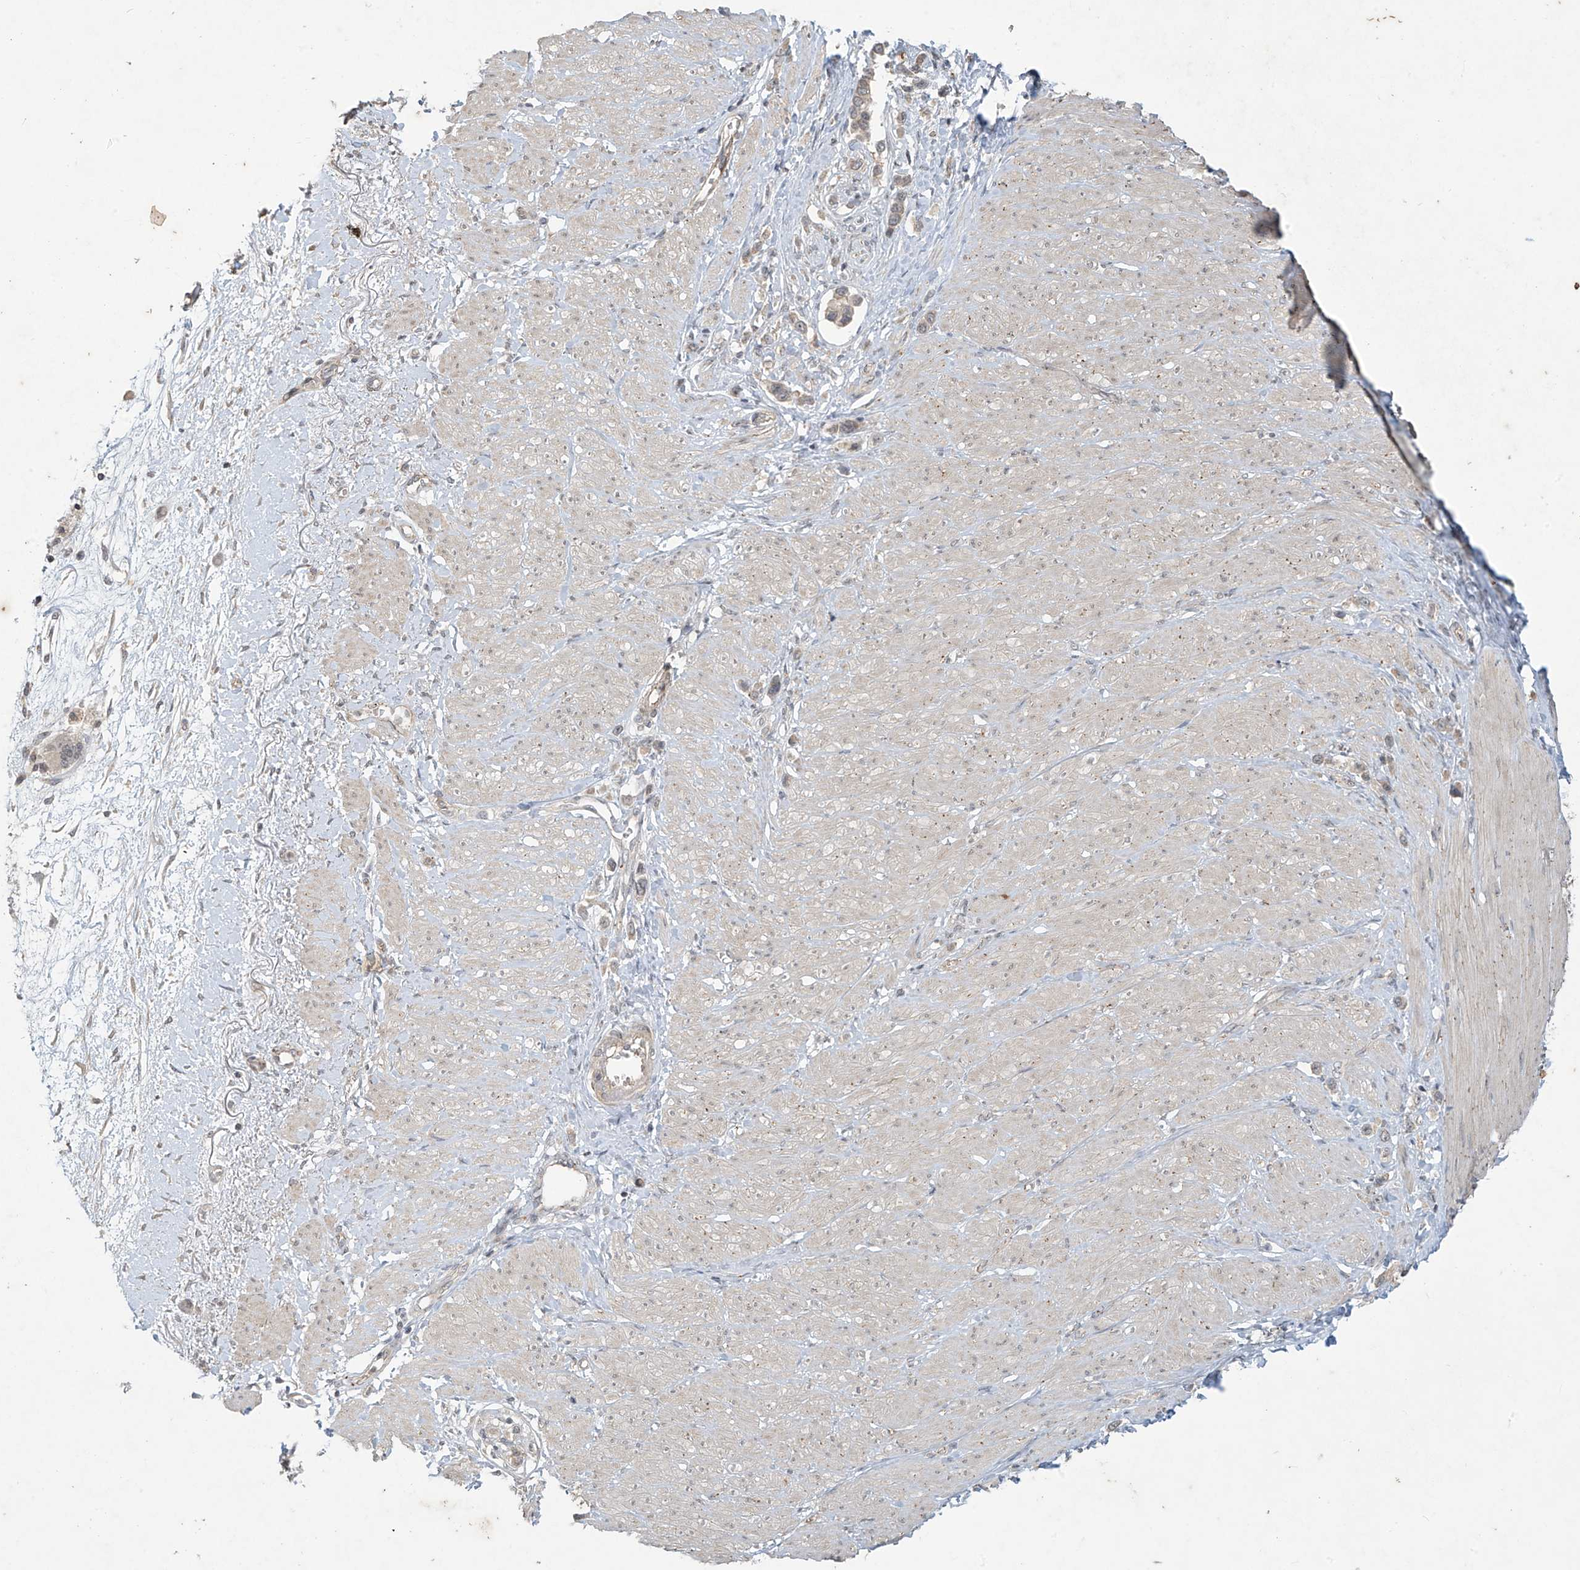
{"staining": {"intensity": "weak", "quantity": ">75%", "location": "cytoplasmic/membranous"}, "tissue": "stomach cancer", "cell_type": "Tumor cells", "image_type": "cancer", "snomed": [{"axis": "morphology", "description": "Adenocarcinoma, NOS"}, {"axis": "topography", "description": "Stomach"}], "caption": "Immunohistochemical staining of human stomach cancer (adenocarcinoma) exhibits weak cytoplasmic/membranous protein expression in approximately >75% of tumor cells.", "gene": "DGKQ", "patient": {"sex": "female", "age": 65}}